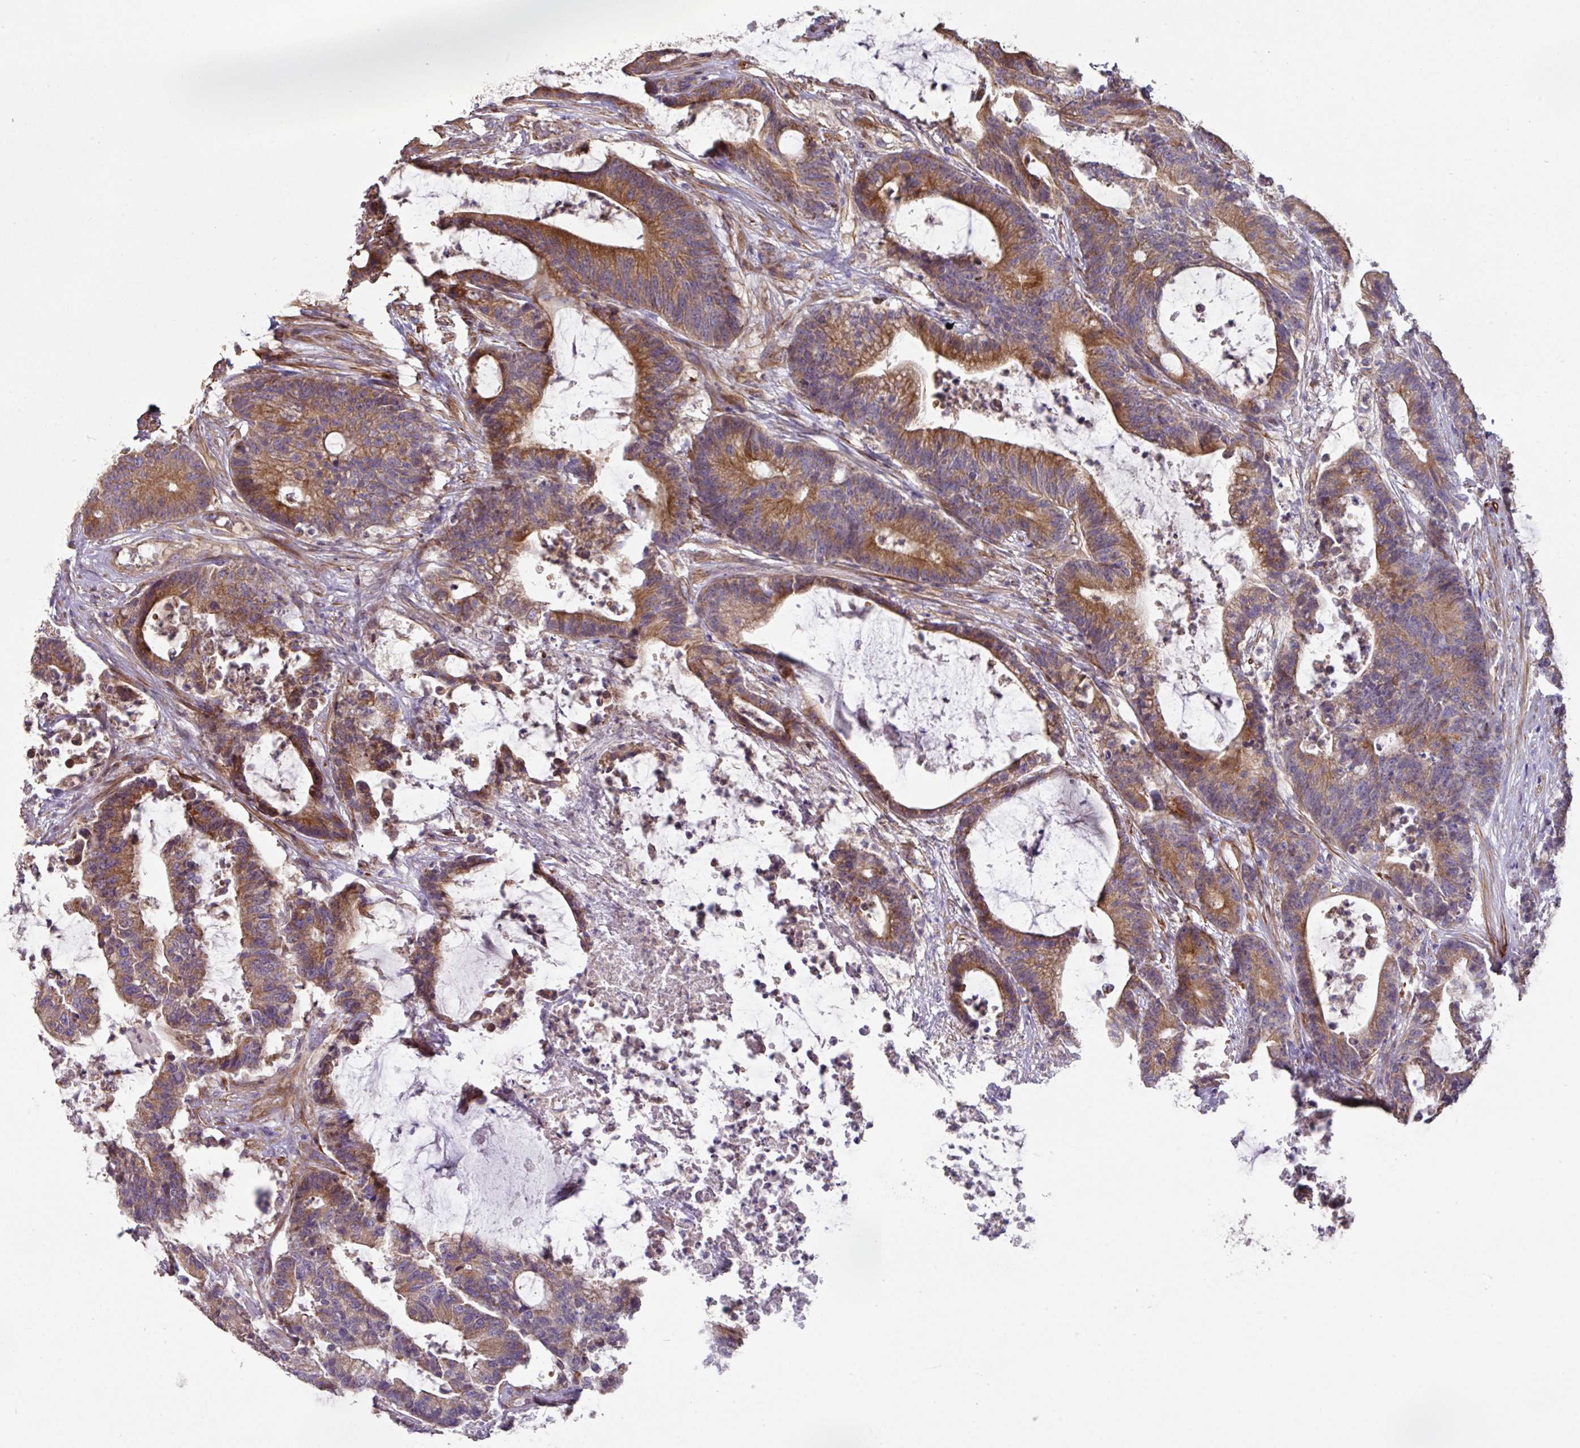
{"staining": {"intensity": "moderate", "quantity": "25%-75%", "location": "cytoplasmic/membranous"}, "tissue": "colorectal cancer", "cell_type": "Tumor cells", "image_type": "cancer", "snomed": [{"axis": "morphology", "description": "Adenocarcinoma, NOS"}, {"axis": "topography", "description": "Colon"}], "caption": "Protein staining by immunohistochemistry (IHC) displays moderate cytoplasmic/membranous expression in about 25%-75% of tumor cells in colorectal adenocarcinoma.", "gene": "MRRF", "patient": {"sex": "female", "age": 84}}